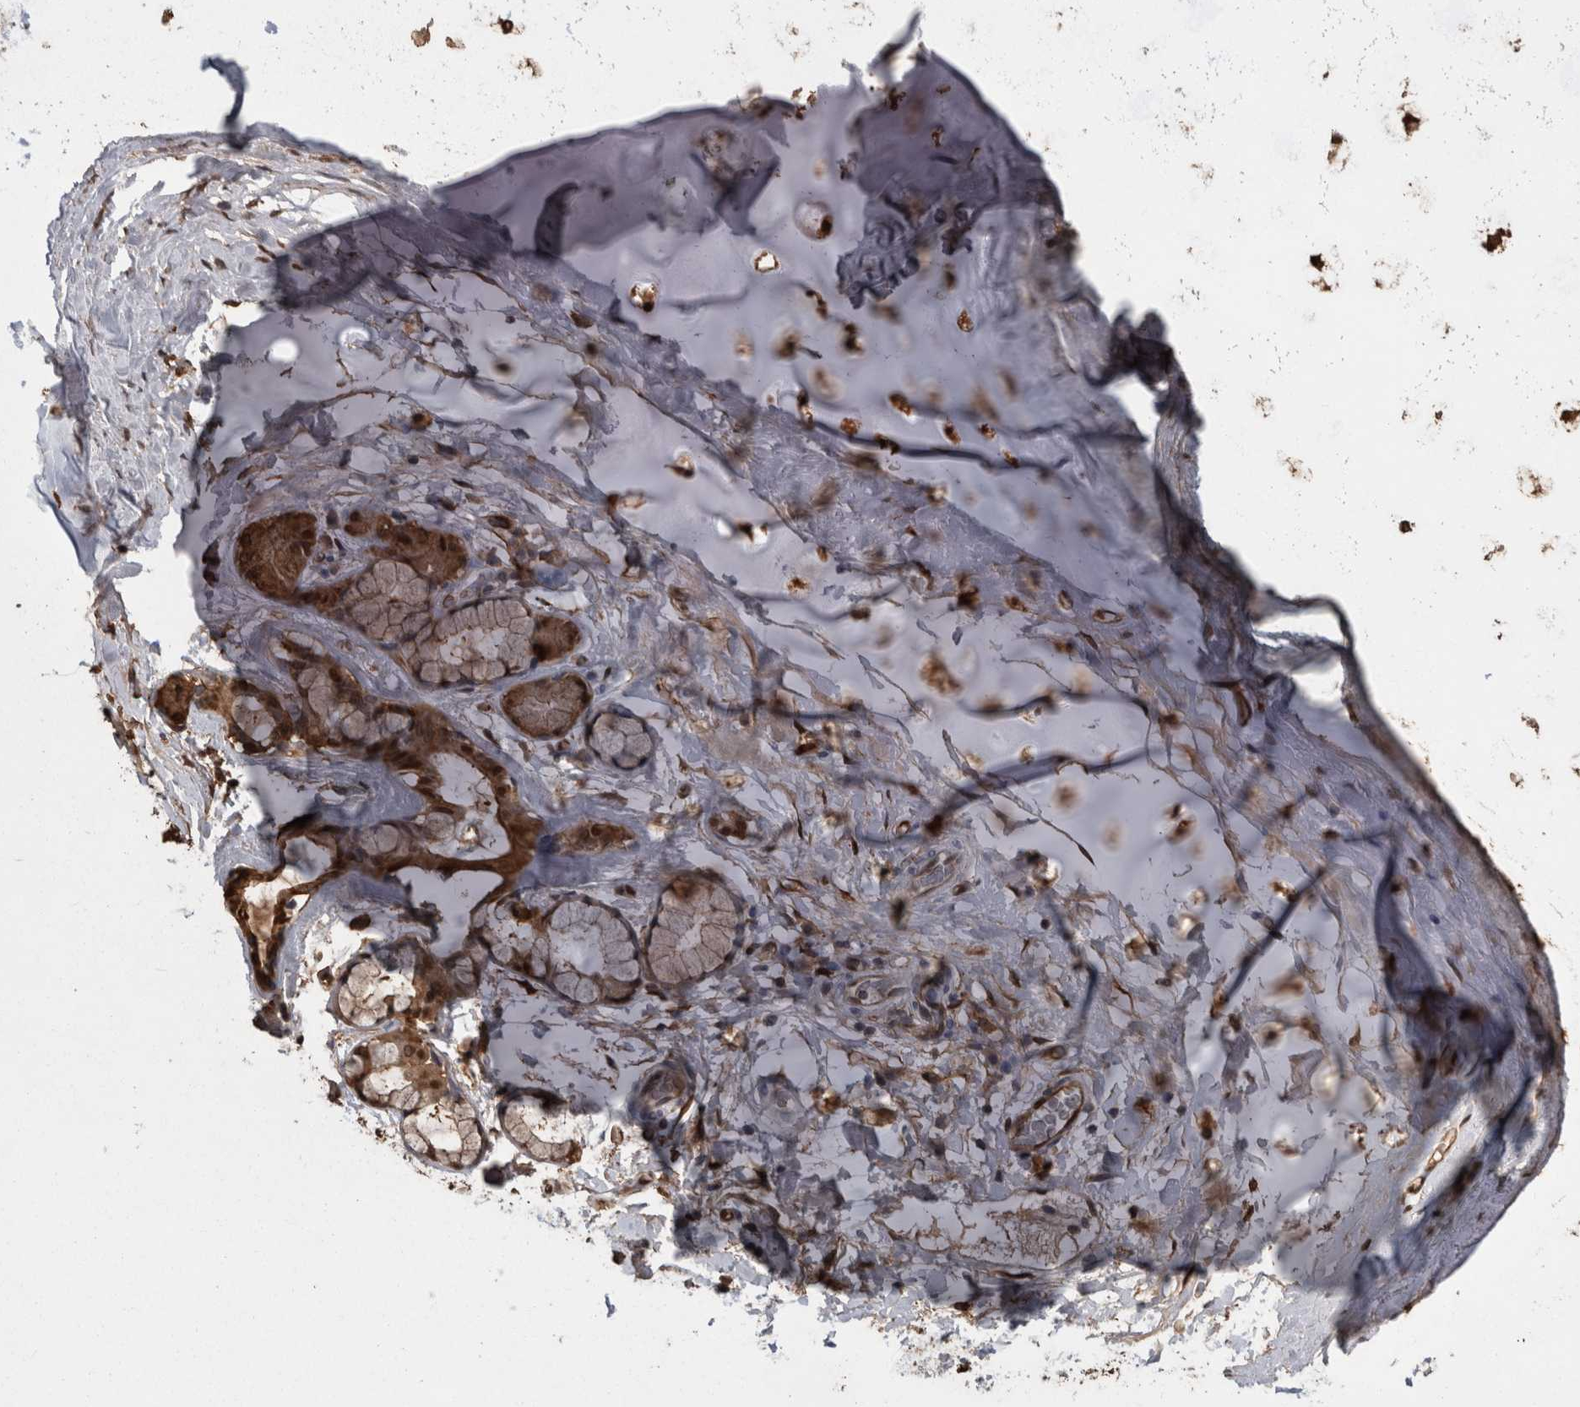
{"staining": {"intensity": "moderate", "quantity": ">75%", "location": "cytoplasmic/membranous"}, "tissue": "adipose tissue", "cell_type": "Adipocytes", "image_type": "normal", "snomed": [{"axis": "morphology", "description": "Normal tissue, NOS"}, {"axis": "topography", "description": "Cartilage tissue"}], "caption": "Moderate cytoplasmic/membranous positivity is appreciated in approximately >75% of adipocytes in unremarkable adipose tissue.", "gene": "LXN", "patient": {"sex": "female", "age": 63}}